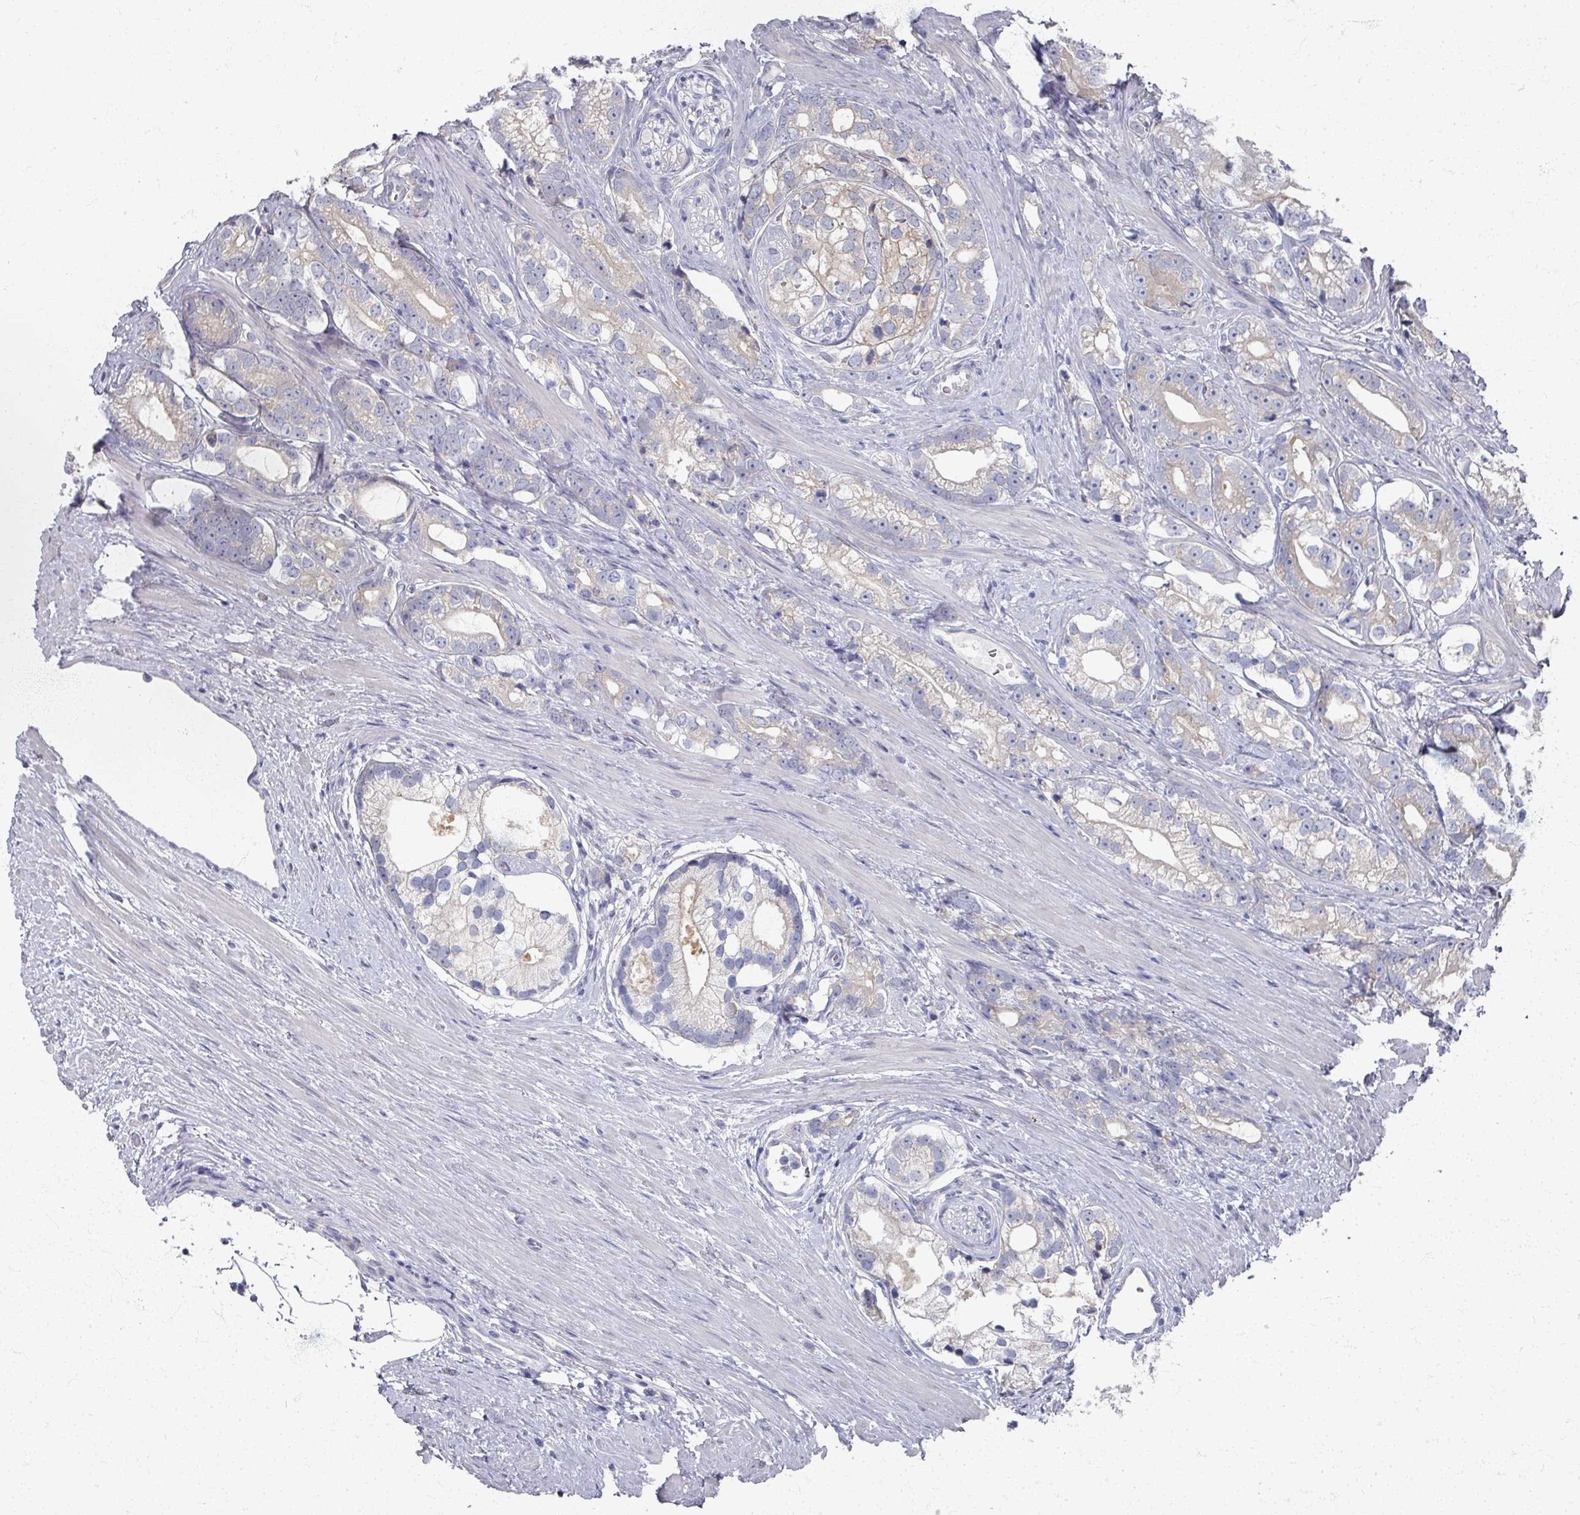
{"staining": {"intensity": "weak", "quantity": "<25%", "location": "cytoplasmic/membranous"}, "tissue": "prostate cancer", "cell_type": "Tumor cells", "image_type": "cancer", "snomed": [{"axis": "morphology", "description": "Adenocarcinoma, High grade"}, {"axis": "topography", "description": "Prostate"}], "caption": "Protein analysis of prostate high-grade adenocarcinoma demonstrates no significant positivity in tumor cells.", "gene": "TTYH3", "patient": {"sex": "male", "age": 75}}